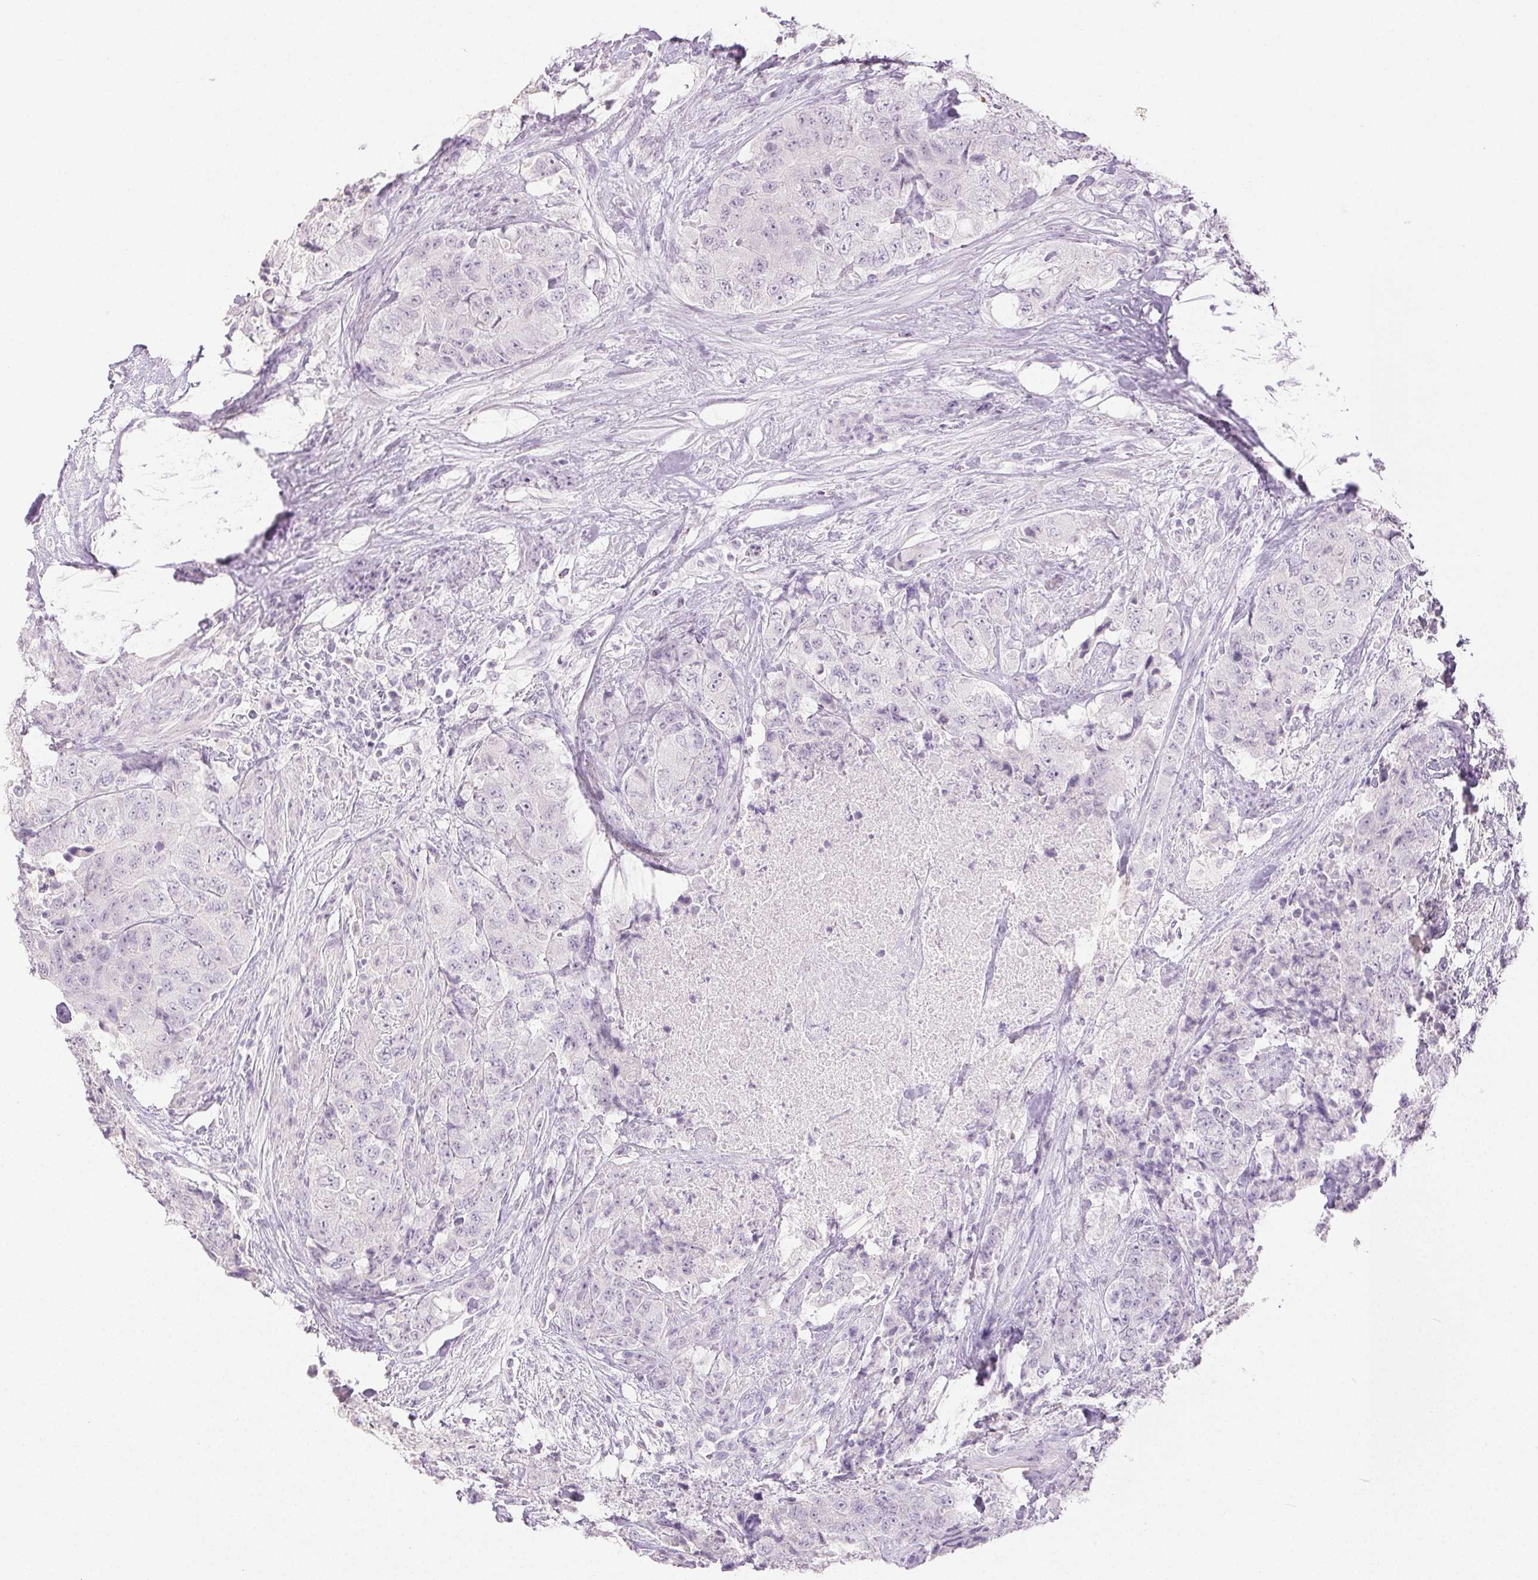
{"staining": {"intensity": "negative", "quantity": "none", "location": "none"}, "tissue": "urothelial cancer", "cell_type": "Tumor cells", "image_type": "cancer", "snomed": [{"axis": "morphology", "description": "Urothelial carcinoma, High grade"}, {"axis": "topography", "description": "Urinary bladder"}], "caption": "An immunohistochemistry (IHC) histopathology image of urothelial carcinoma (high-grade) is shown. There is no staining in tumor cells of urothelial carcinoma (high-grade).", "gene": "PI3", "patient": {"sex": "female", "age": 78}}